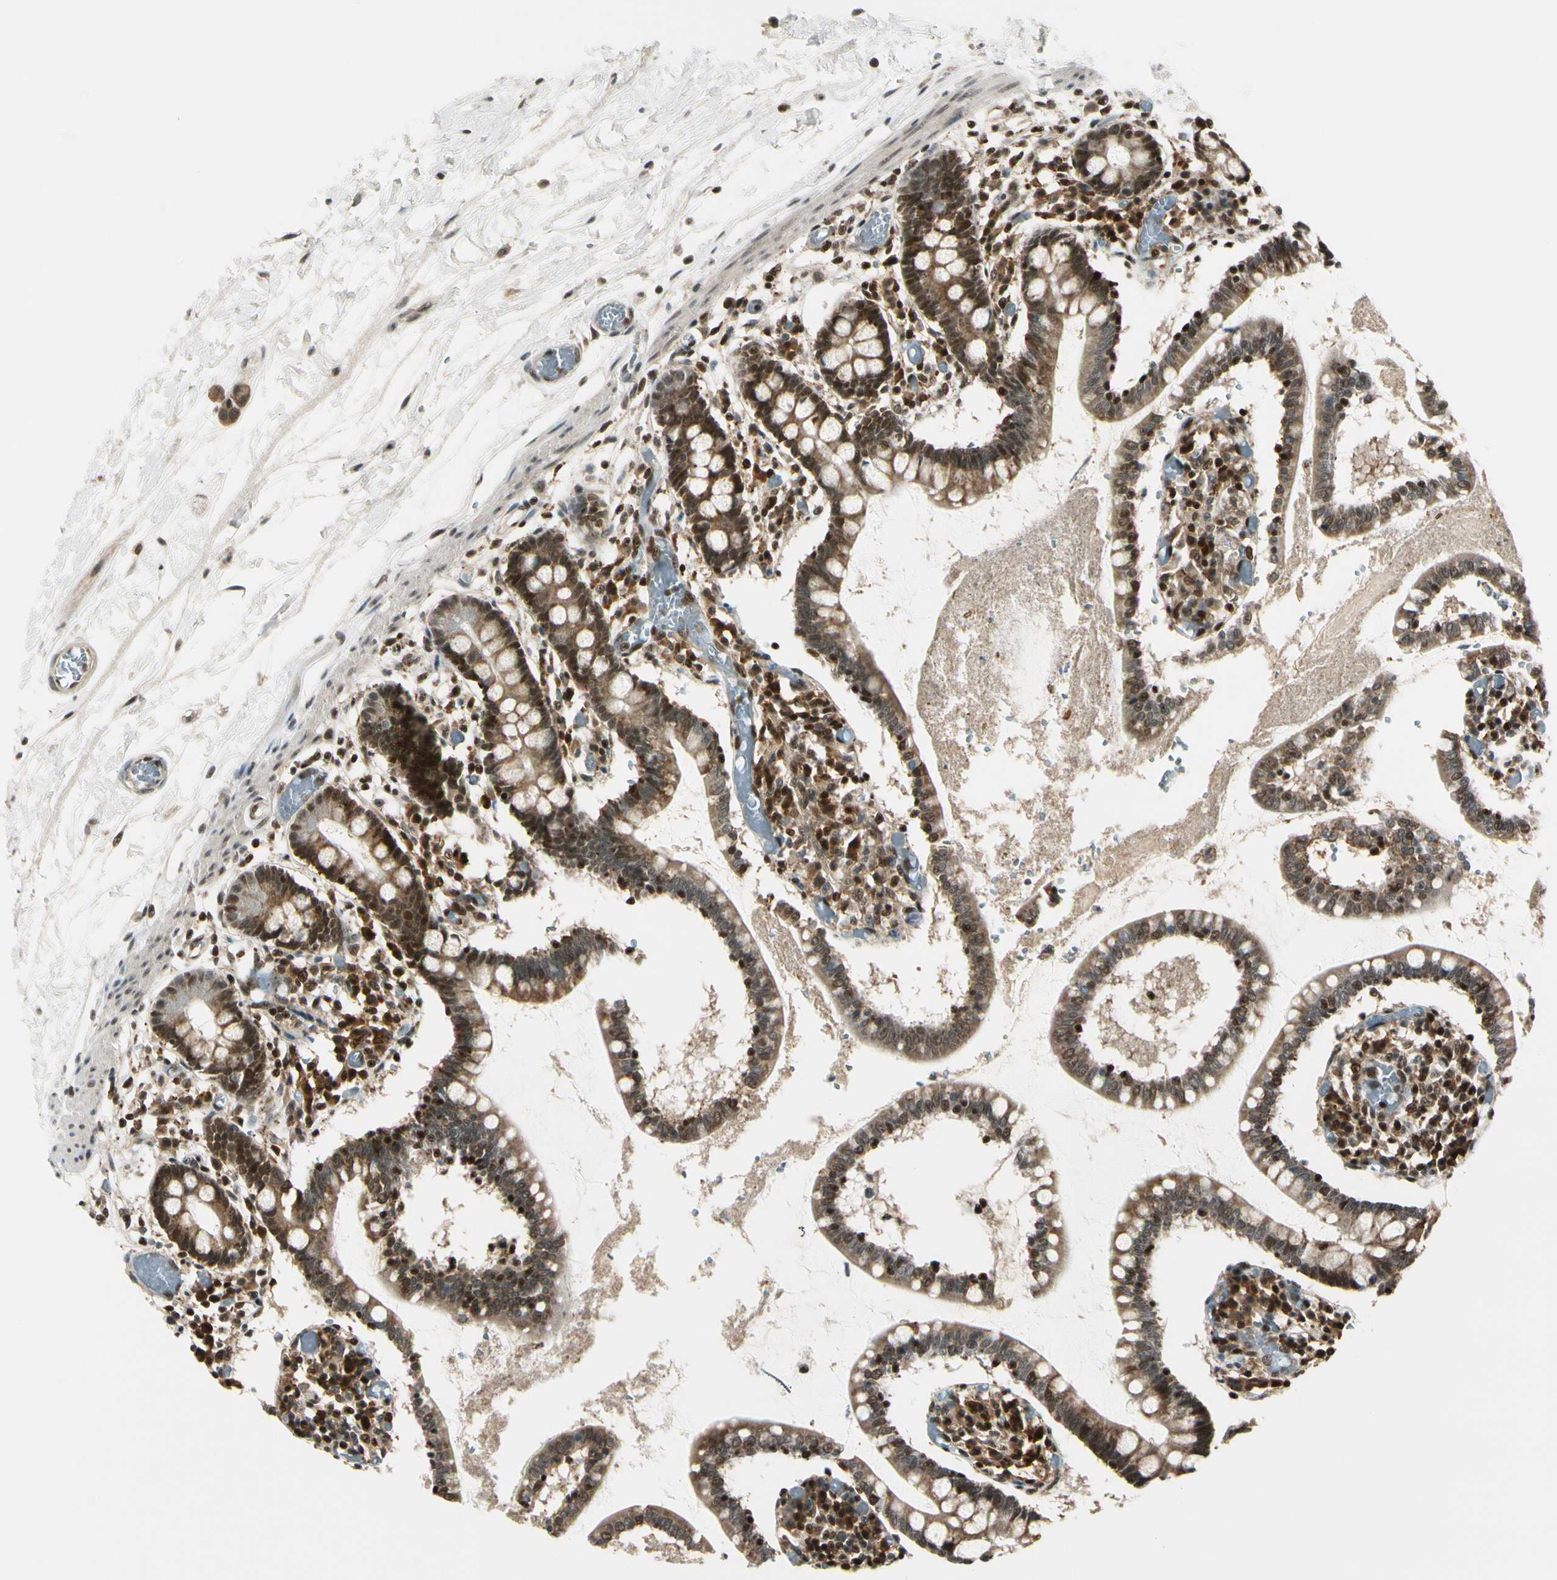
{"staining": {"intensity": "strong", "quantity": ">75%", "location": "cytoplasmic/membranous,nuclear"}, "tissue": "small intestine", "cell_type": "Glandular cells", "image_type": "normal", "snomed": [{"axis": "morphology", "description": "Normal tissue, NOS"}, {"axis": "topography", "description": "Small intestine"}], "caption": "Approximately >75% of glandular cells in normal small intestine reveal strong cytoplasmic/membranous,nuclear protein expression as visualized by brown immunohistochemical staining.", "gene": "DAXX", "patient": {"sex": "female", "age": 61}}